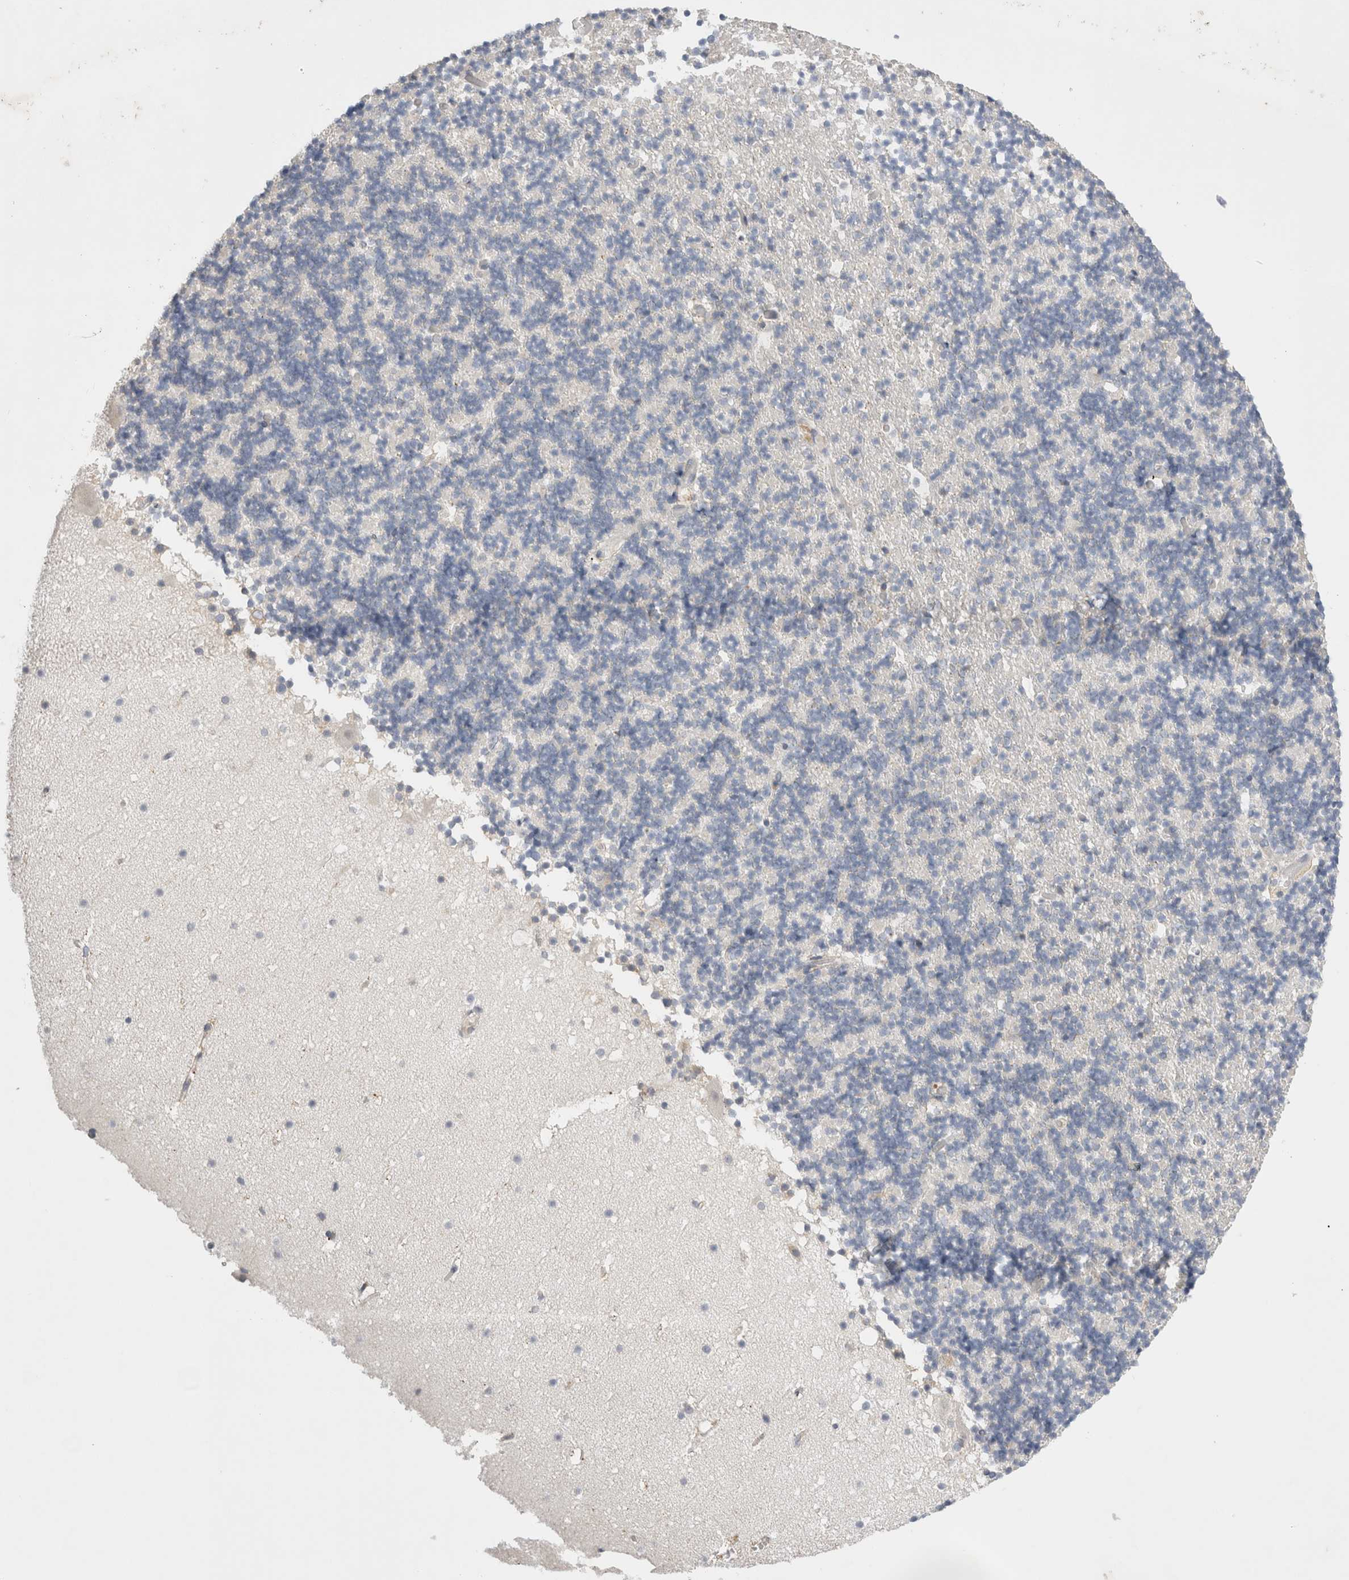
{"staining": {"intensity": "negative", "quantity": "none", "location": "none"}, "tissue": "cerebellum", "cell_type": "Cells in granular layer", "image_type": "normal", "snomed": [{"axis": "morphology", "description": "Normal tissue, NOS"}, {"axis": "topography", "description": "Cerebellum"}], "caption": "The photomicrograph shows no staining of cells in granular layer in normal cerebellum.", "gene": "ZNF23", "patient": {"sex": "male", "age": 57}}